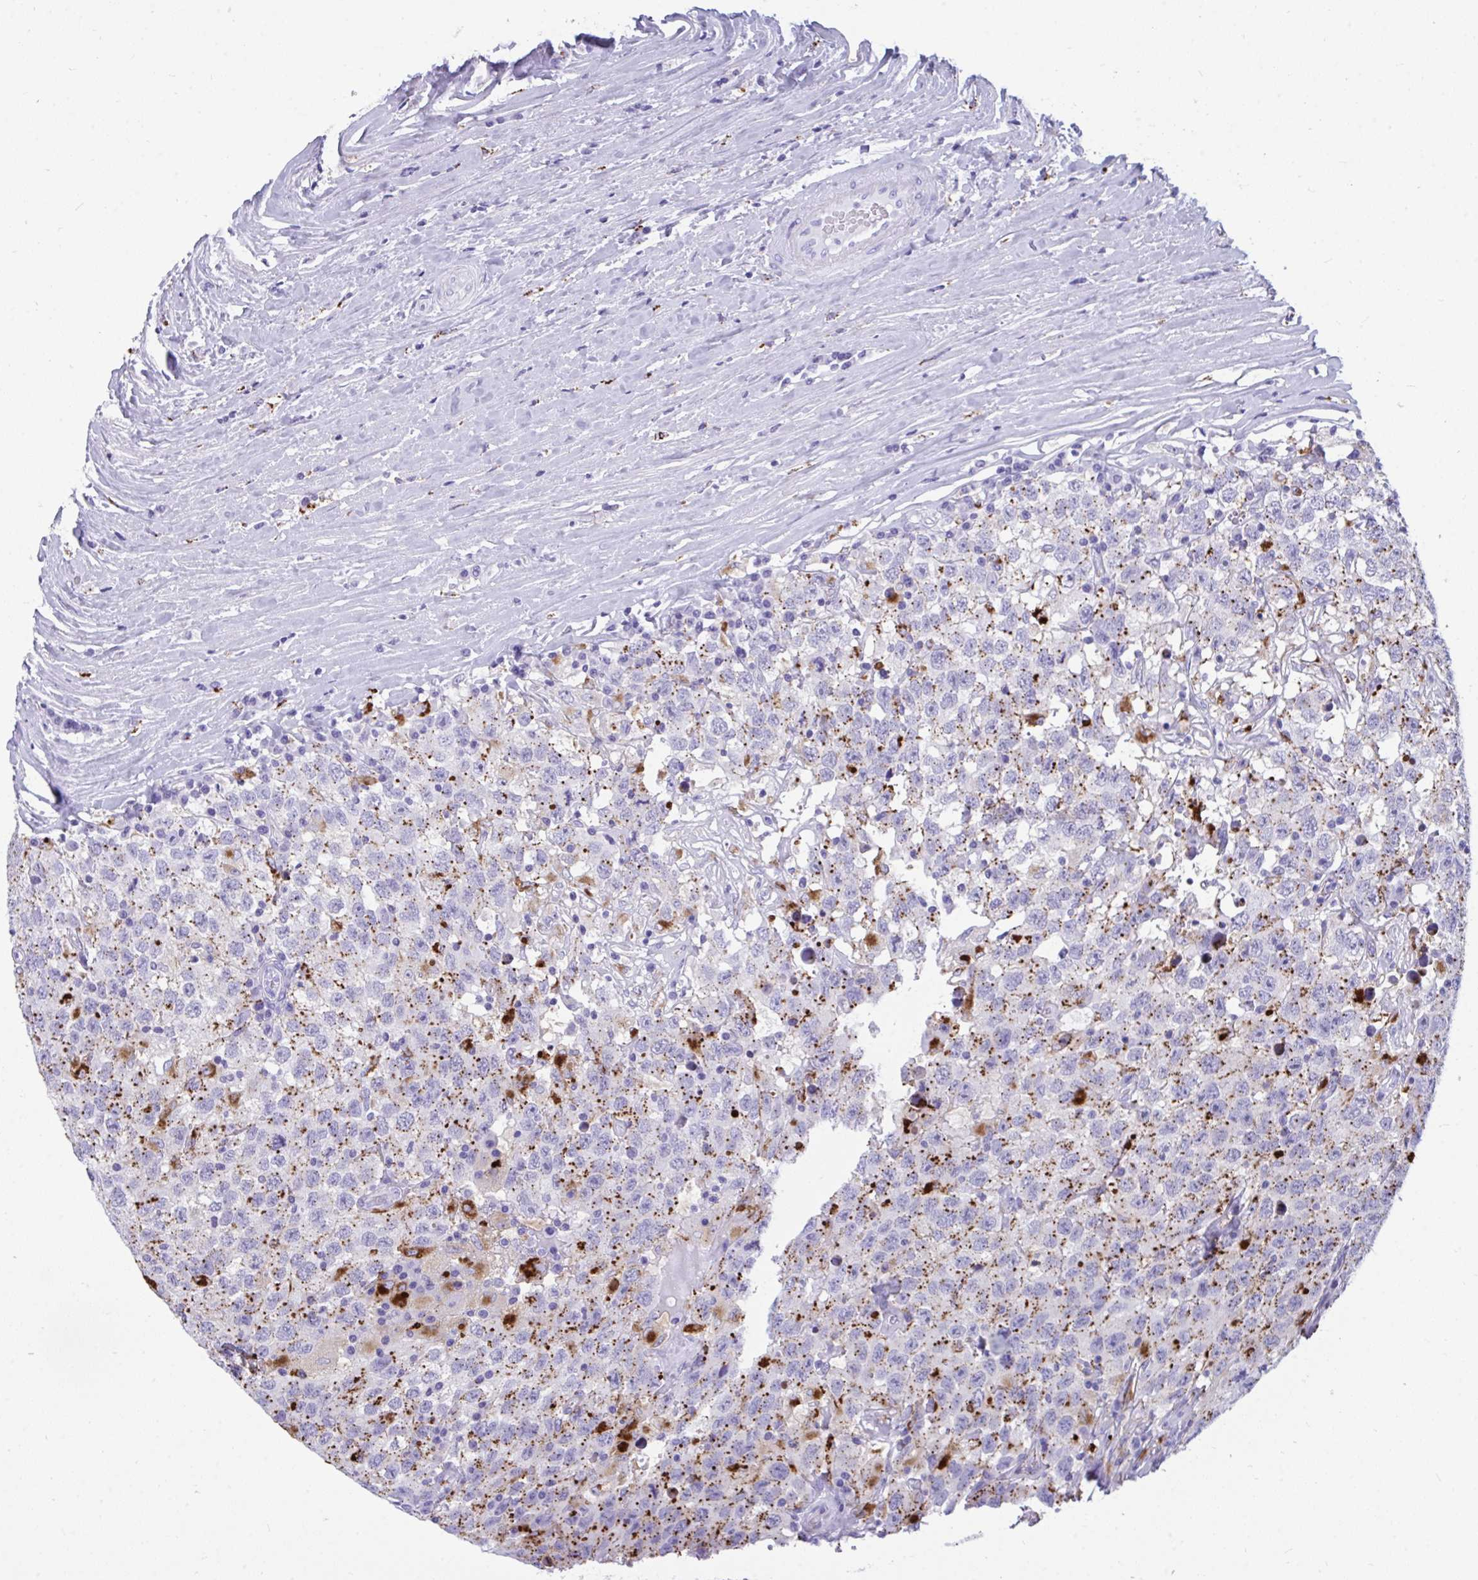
{"staining": {"intensity": "moderate", "quantity": "<25%", "location": "cytoplasmic/membranous"}, "tissue": "testis cancer", "cell_type": "Tumor cells", "image_type": "cancer", "snomed": [{"axis": "morphology", "description": "Seminoma, NOS"}, {"axis": "topography", "description": "Testis"}], "caption": "Human testis seminoma stained with a protein marker demonstrates moderate staining in tumor cells.", "gene": "CPVL", "patient": {"sex": "male", "age": 41}}